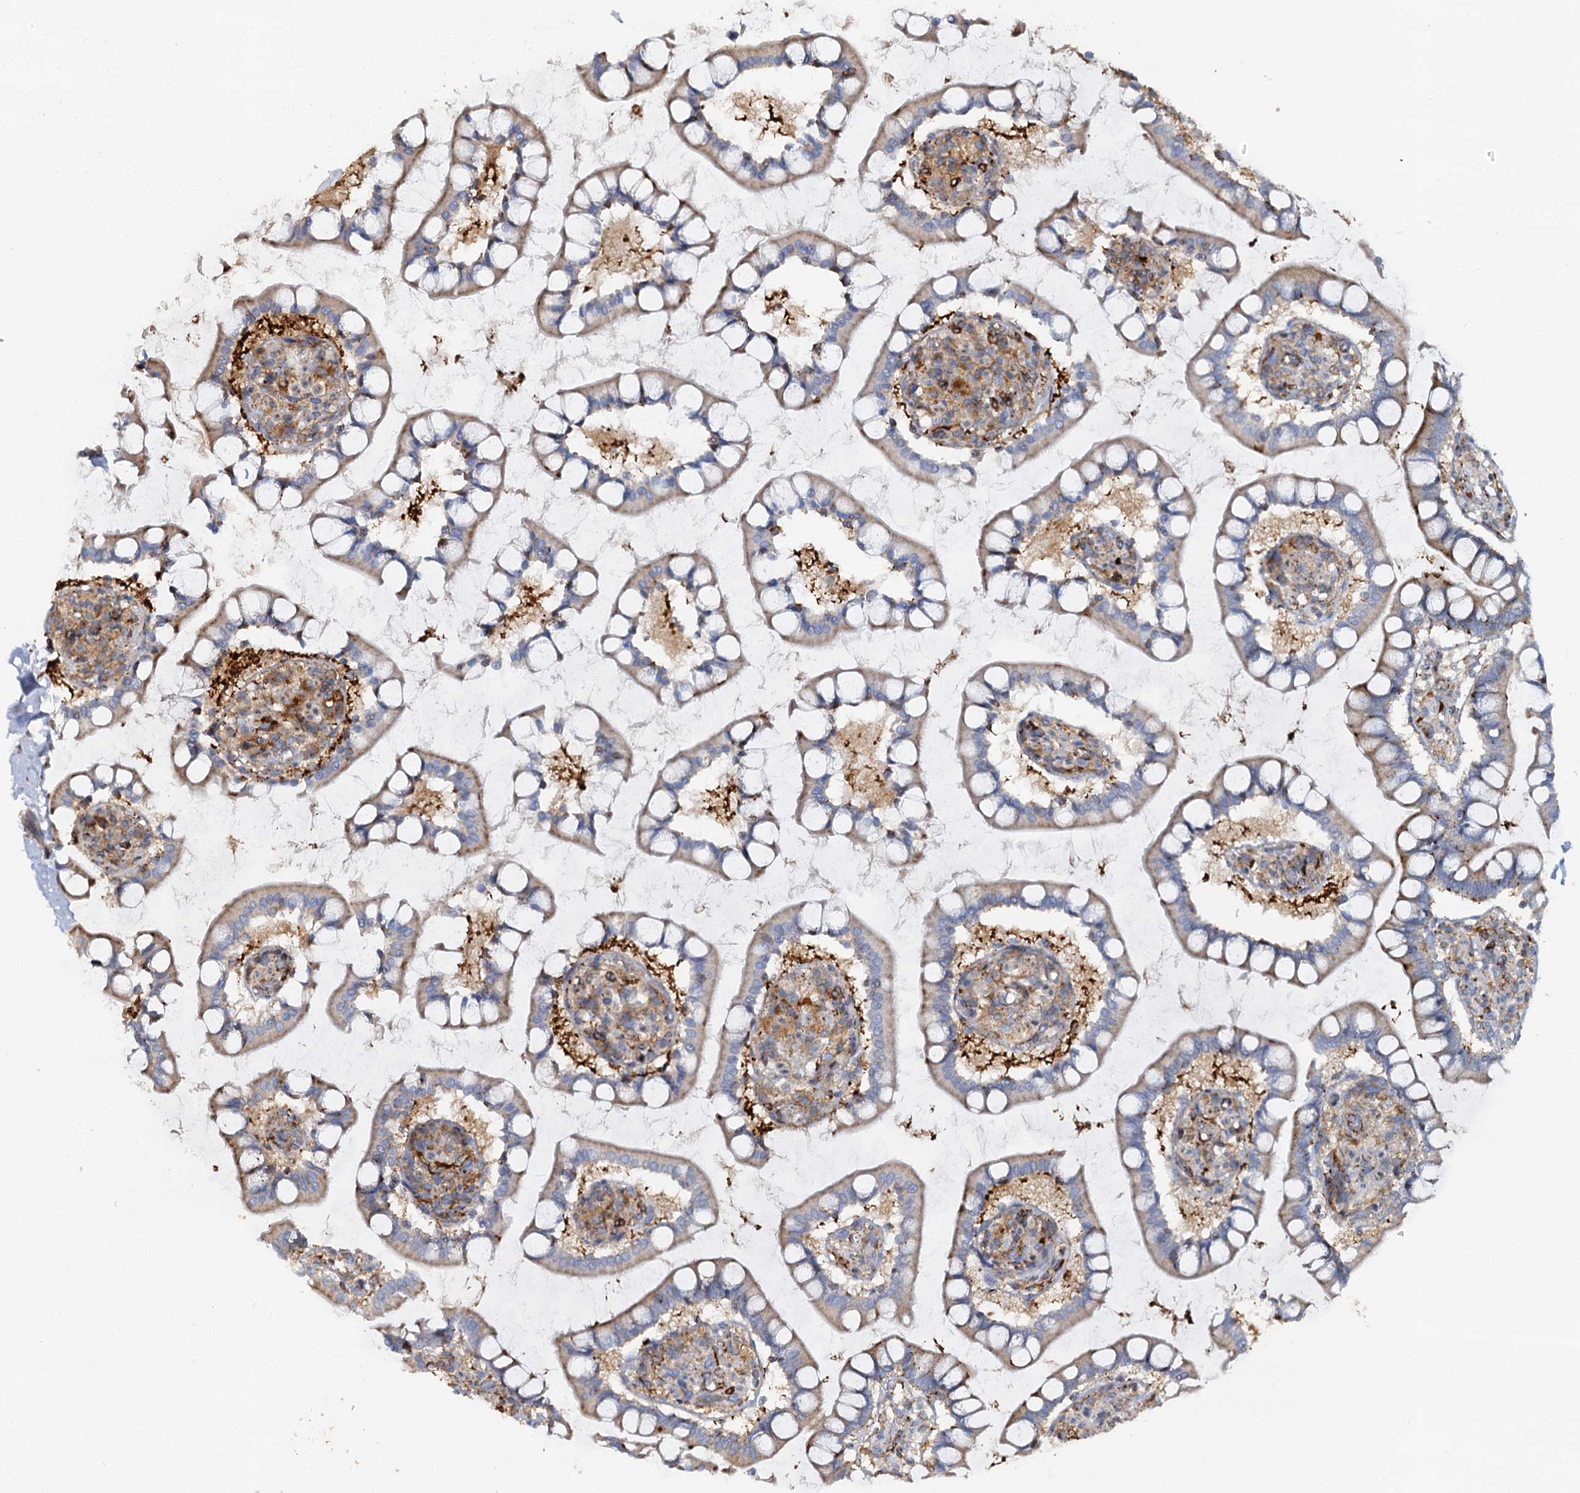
{"staining": {"intensity": "strong", "quantity": "25%-75%", "location": "cytoplasmic/membranous"}, "tissue": "small intestine", "cell_type": "Glandular cells", "image_type": "normal", "snomed": [{"axis": "morphology", "description": "Normal tissue, NOS"}, {"axis": "topography", "description": "Small intestine"}], "caption": "Immunohistochemistry (IHC) image of normal small intestine: human small intestine stained using immunohistochemistry shows high levels of strong protein expression localized specifically in the cytoplasmic/membranous of glandular cells, appearing as a cytoplasmic/membranous brown color.", "gene": "WDR73", "patient": {"sex": "male", "age": 52}}